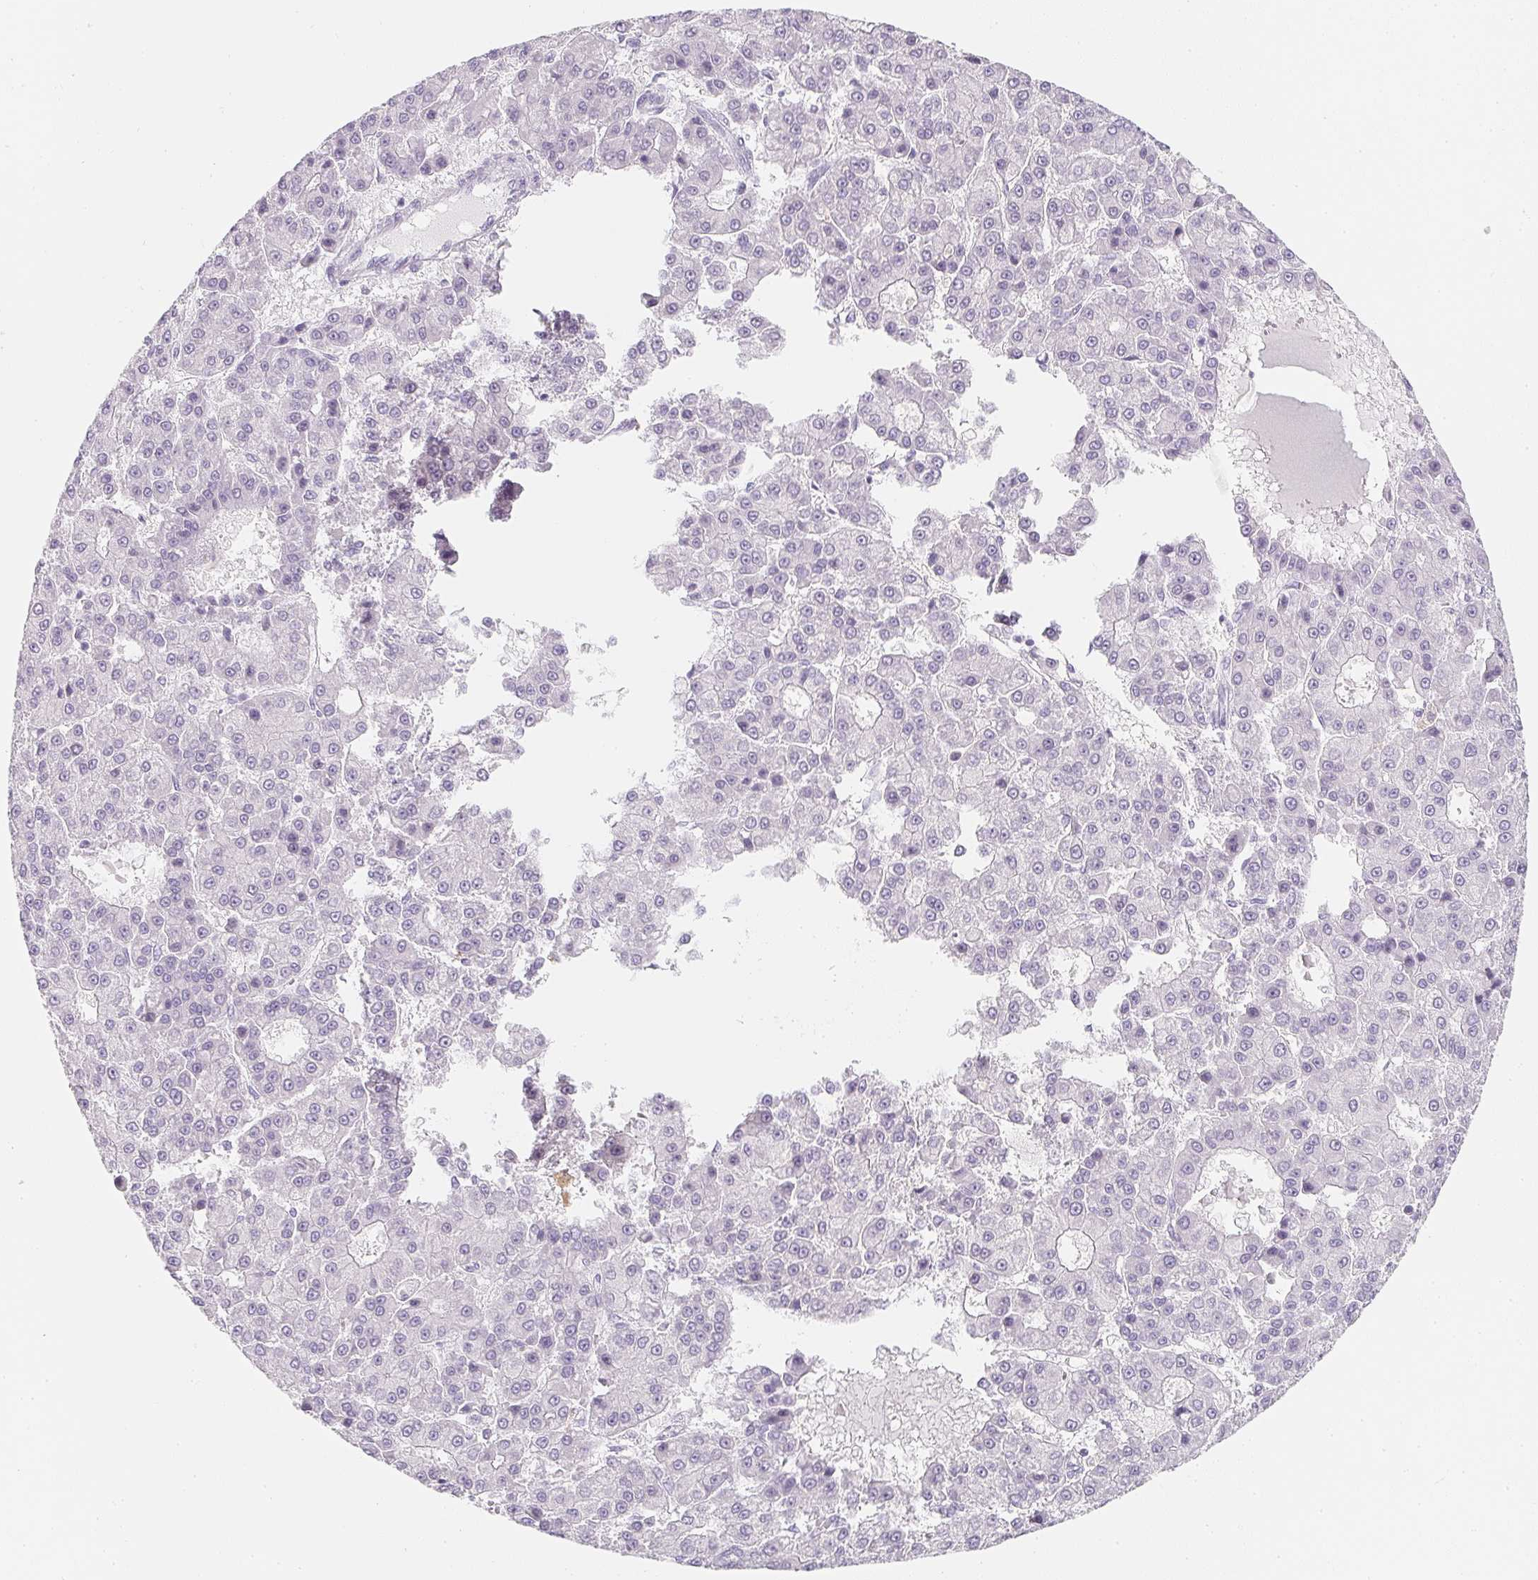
{"staining": {"intensity": "negative", "quantity": "none", "location": "none"}, "tissue": "liver cancer", "cell_type": "Tumor cells", "image_type": "cancer", "snomed": [{"axis": "morphology", "description": "Carcinoma, Hepatocellular, NOS"}, {"axis": "topography", "description": "Liver"}], "caption": "High magnification brightfield microscopy of liver hepatocellular carcinoma stained with DAB (brown) and counterstained with hematoxylin (blue): tumor cells show no significant staining. (Stains: DAB (3,3'-diaminobenzidine) immunohistochemistry (IHC) with hematoxylin counter stain, Microscopy: brightfield microscopy at high magnification).", "gene": "SOAT1", "patient": {"sex": "male", "age": 70}}